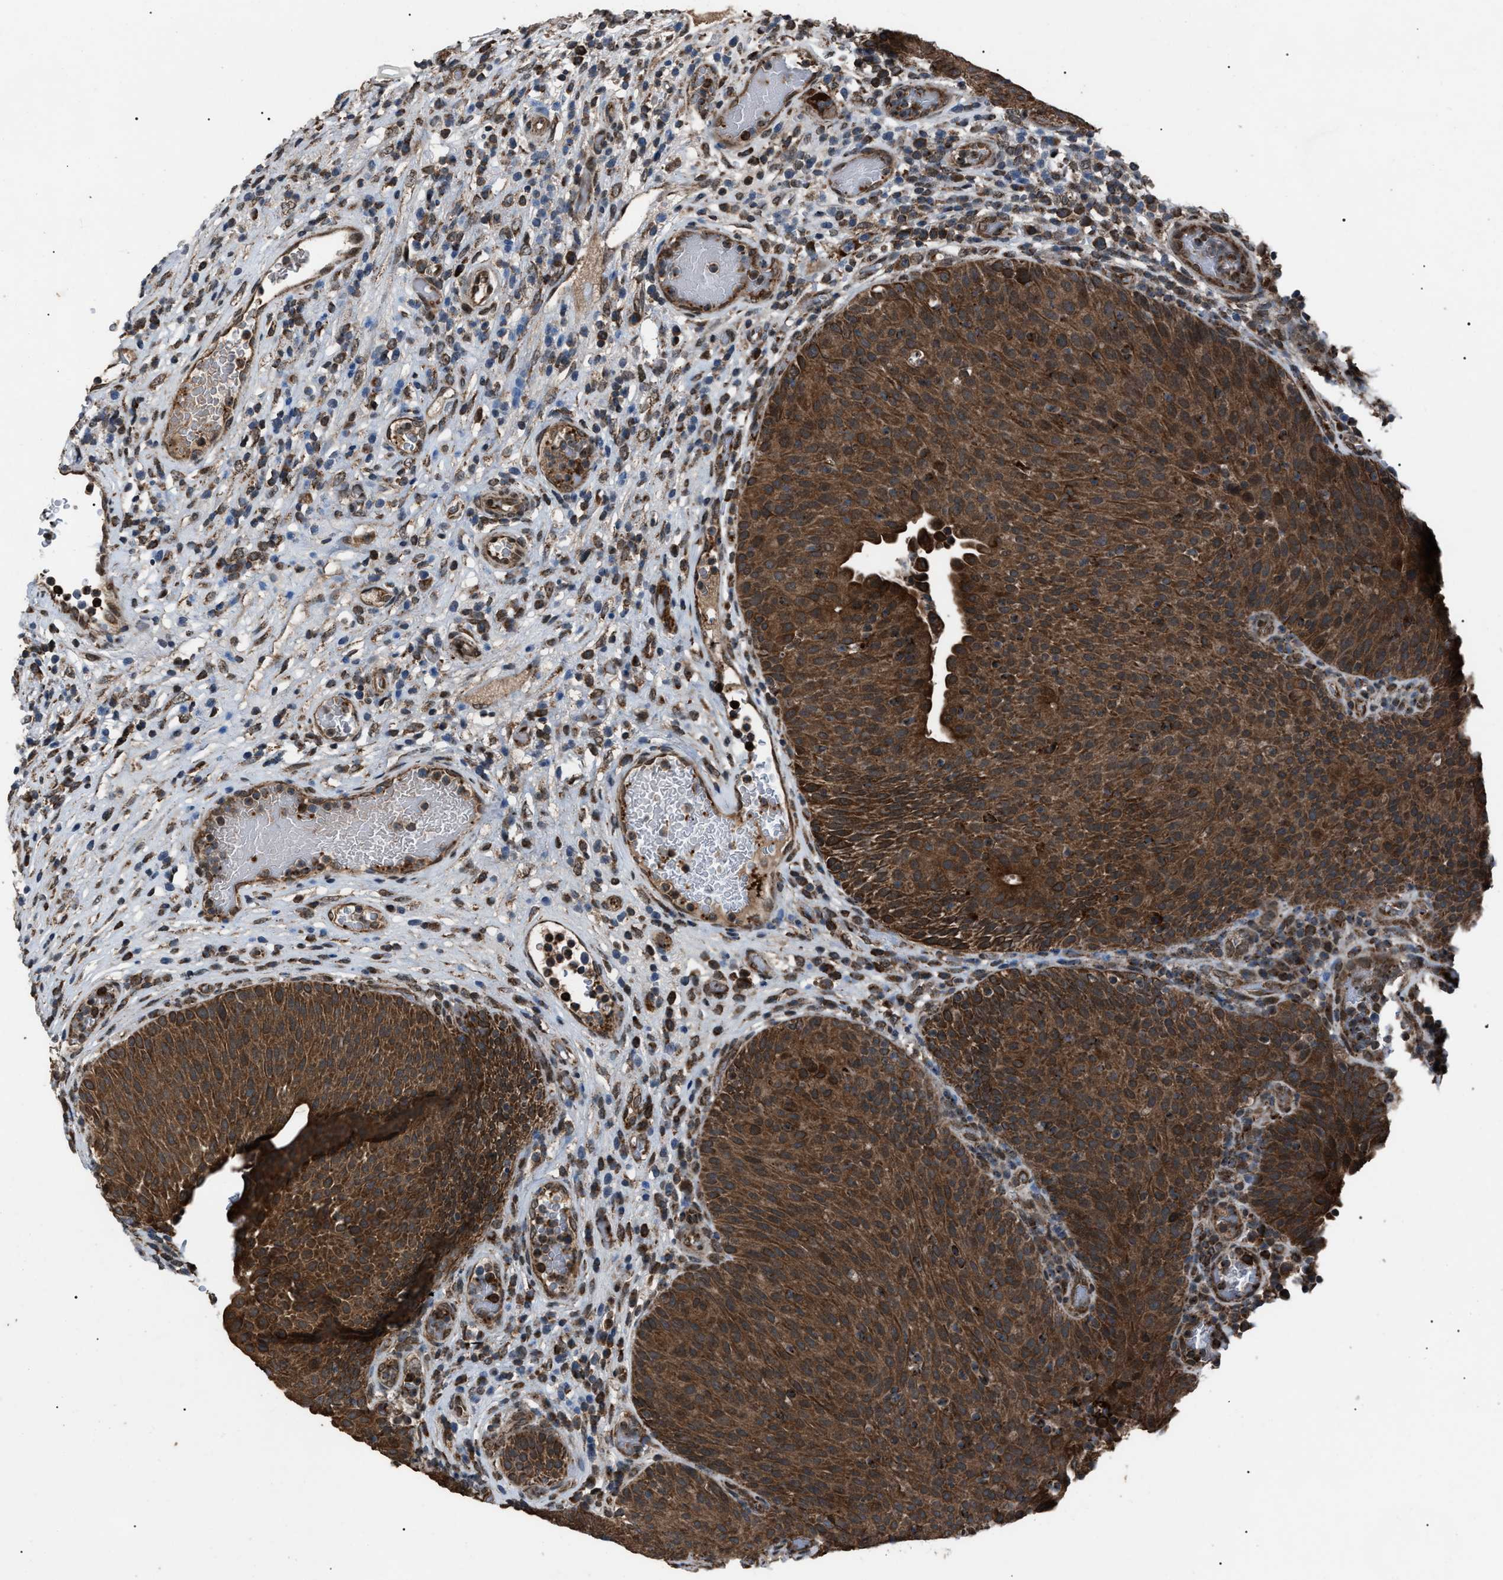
{"staining": {"intensity": "strong", "quantity": ">75%", "location": "cytoplasmic/membranous"}, "tissue": "urothelial cancer", "cell_type": "Tumor cells", "image_type": "cancer", "snomed": [{"axis": "morphology", "description": "Urothelial carcinoma, Low grade"}, {"axis": "topography", "description": "Urinary bladder"}], "caption": "Immunohistochemical staining of low-grade urothelial carcinoma reveals high levels of strong cytoplasmic/membranous positivity in approximately >75% of tumor cells. (DAB (3,3'-diaminobenzidine) = brown stain, brightfield microscopy at high magnification).", "gene": "ZFAND2A", "patient": {"sex": "female", "age": 75}}